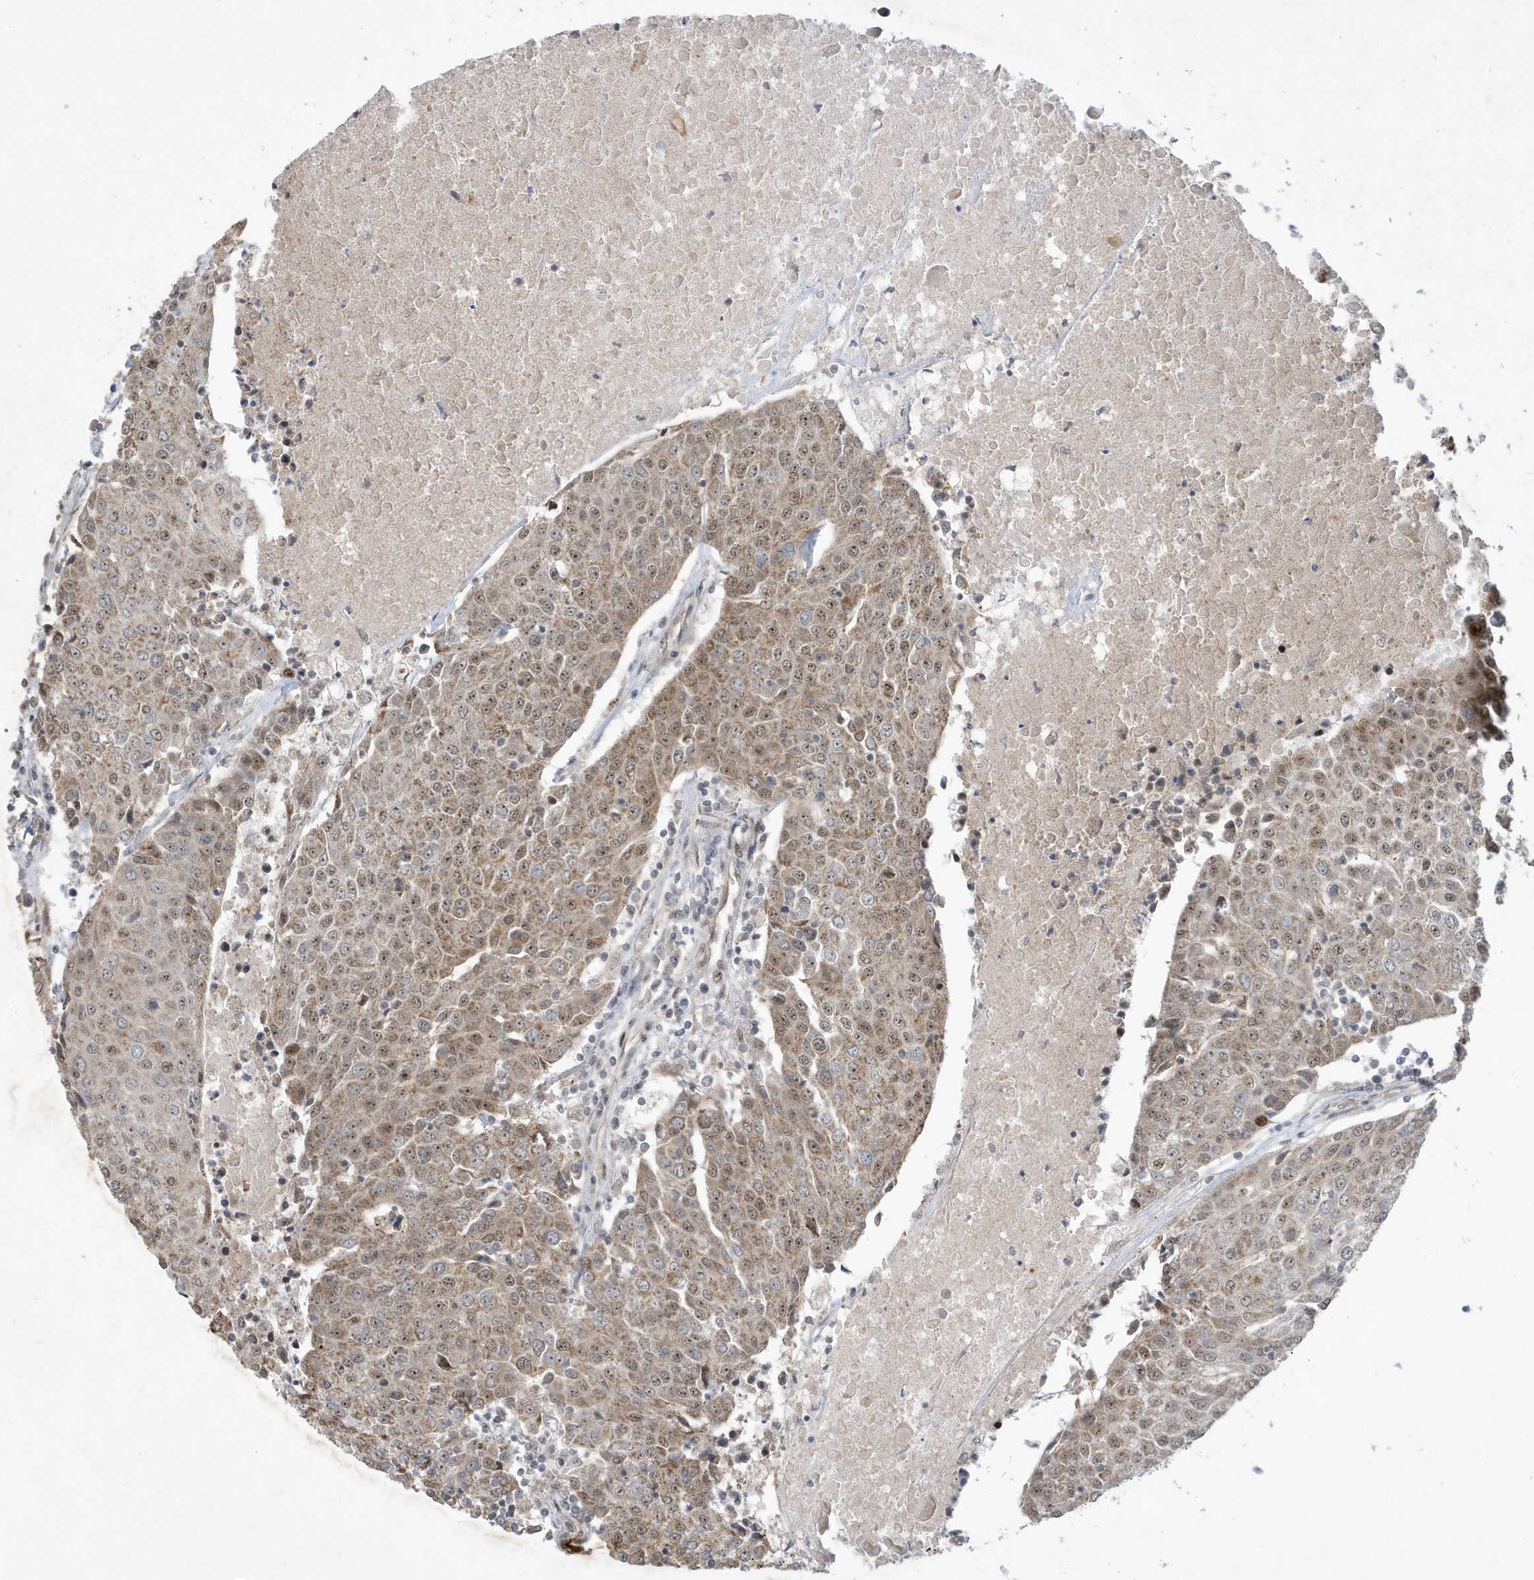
{"staining": {"intensity": "weak", "quantity": "25%-75%", "location": "cytoplasmic/membranous,nuclear"}, "tissue": "urothelial cancer", "cell_type": "Tumor cells", "image_type": "cancer", "snomed": [{"axis": "morphology", "description": "Urothelial carcinoma, High grade"}, {"axis": "topography", "description": "Urinary bladder"}], "caption": "DAB (3,3'-diaminobenzidine) immunohistochemical staining of human urothelial cancer displays weak cytoplasmic/membranous and nuclear protein expression in about 25%-75% of tumor cells.", "gene": "FAM9B", "patient": {"sex": "female", "age": 85}}